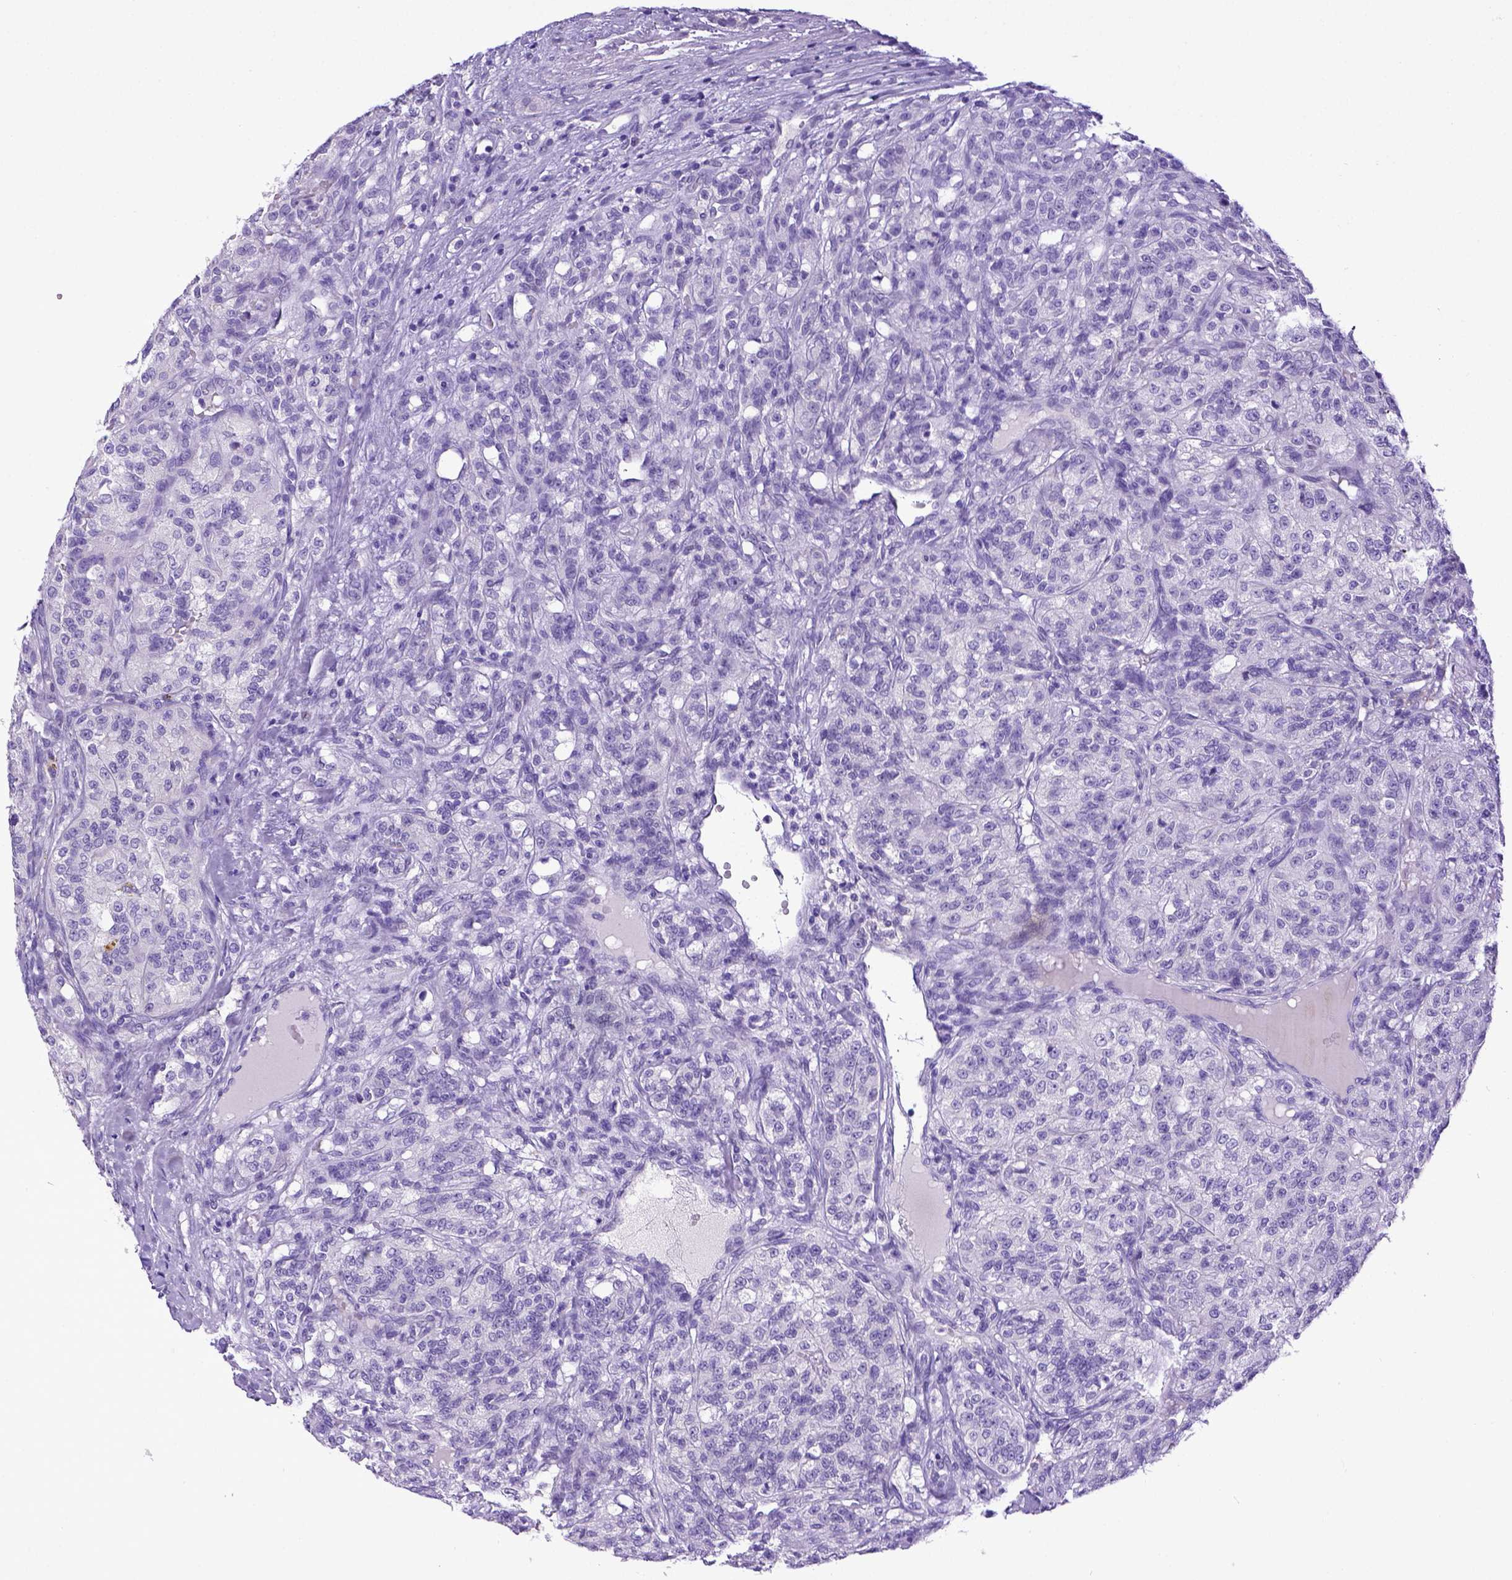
{"staining": {"intensity": "negative", "quantity": "none", "location": "none"}, "tissue": "renal cancer", "cell_type": "Tumor cells", "image_type": "cancer", "snomed": [{"axis": "morphology", "description": "Adenocarcinoma, NOS"}, {"axis": "topography", "description": "Kidney"}], "caption": "A photomicrograph of human renal cancer (adenocarcinoma) is negative for staining in tumor cells.", "gene": "ESR1", "patient": {"sex": "female", "age": 63}}